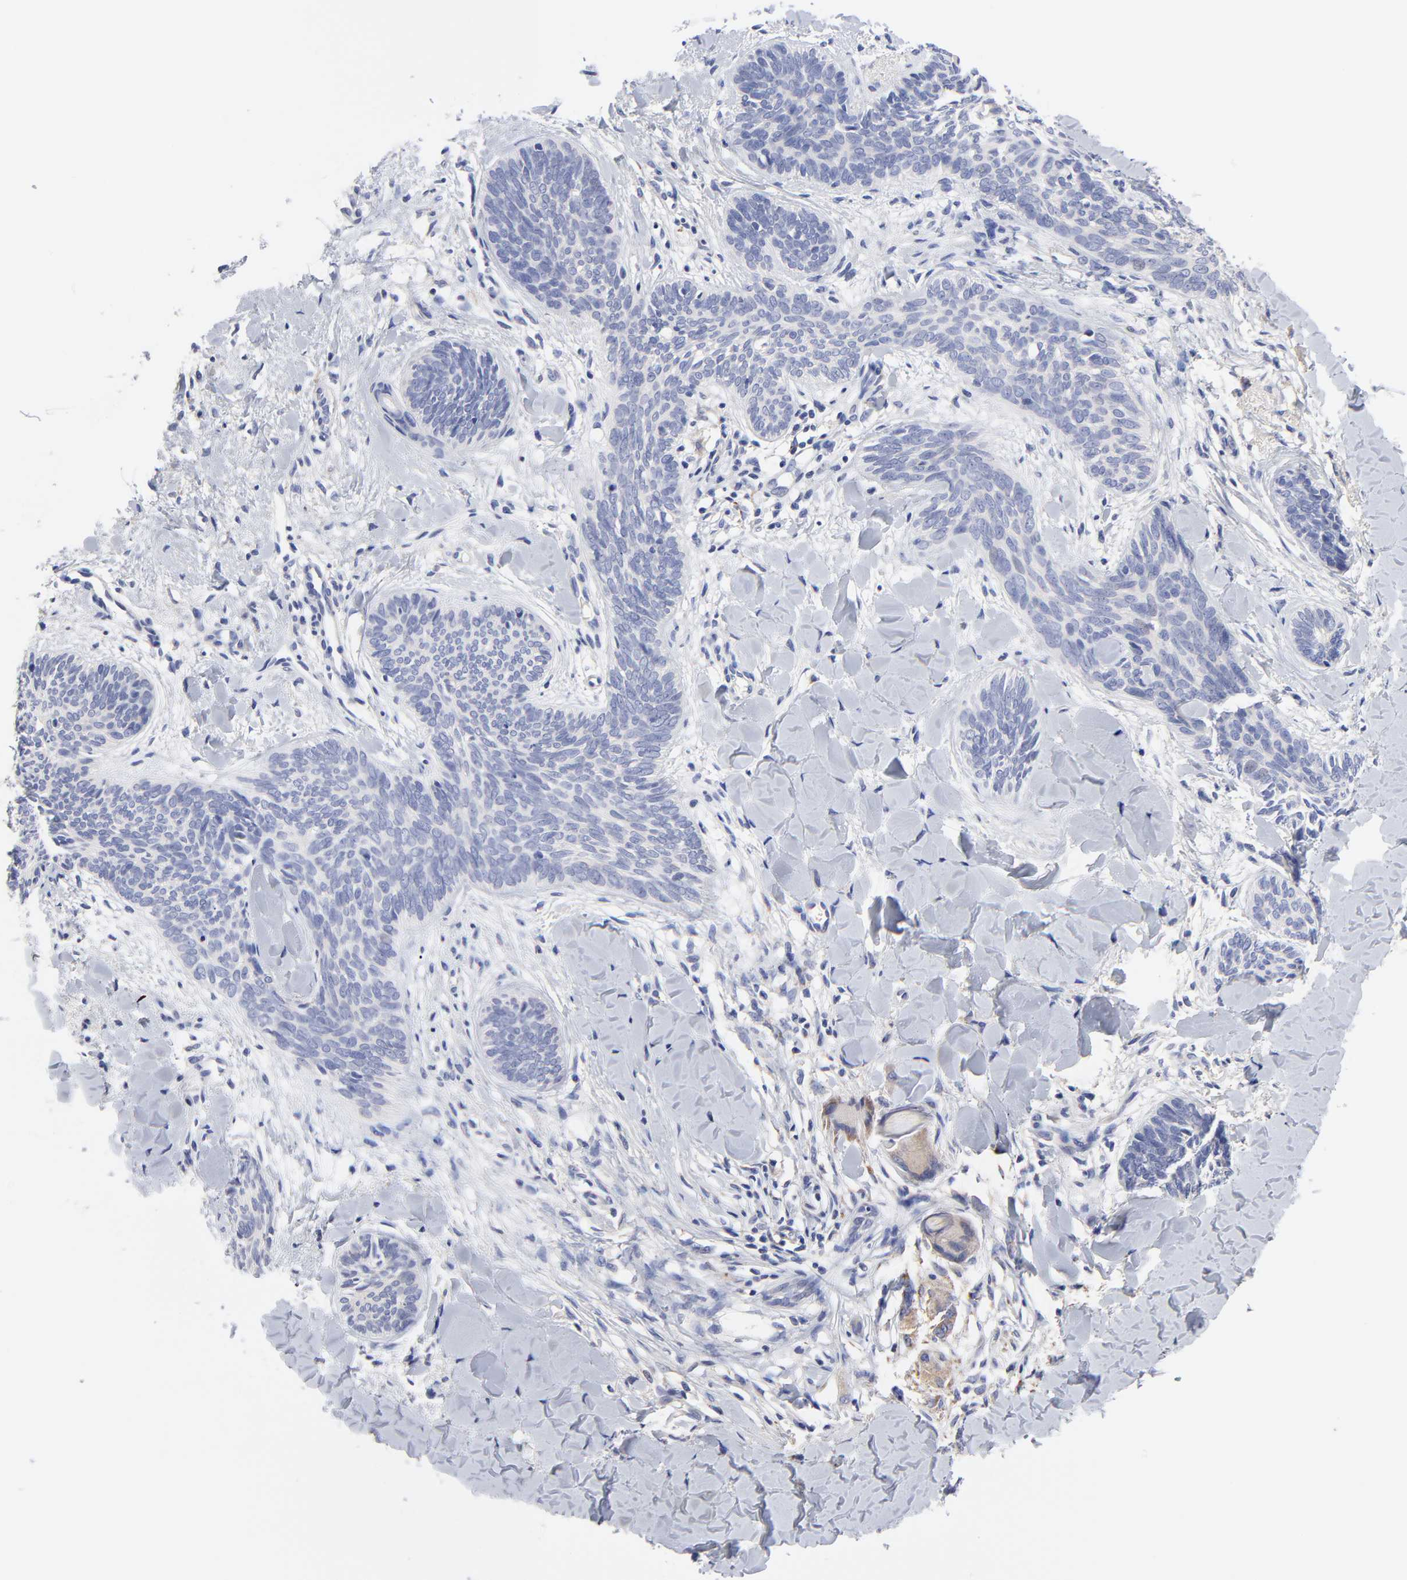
{"staining": {"intensity": "negative", "quantity": "none", "location": "none"}, "tissue": "skin cancer", "cell_type": "Tumor cells", "image_type": "cancer", "snomed": [{"axis": "morphology", "description": "Basal cell carcinoma"}, {"axis": "topography", "description": "Skin"}], "caption": "High magnification brightfield microscopy of skin cancer (basal cell carcinoma) stained with DAB (3,3'-diaminobenzidine) (brown) and counterstained with hematoxylin (blue): tumor cells show no significant staining.", "gene": "FBXO10", "patient": {"sex": "female", "age": 81}}